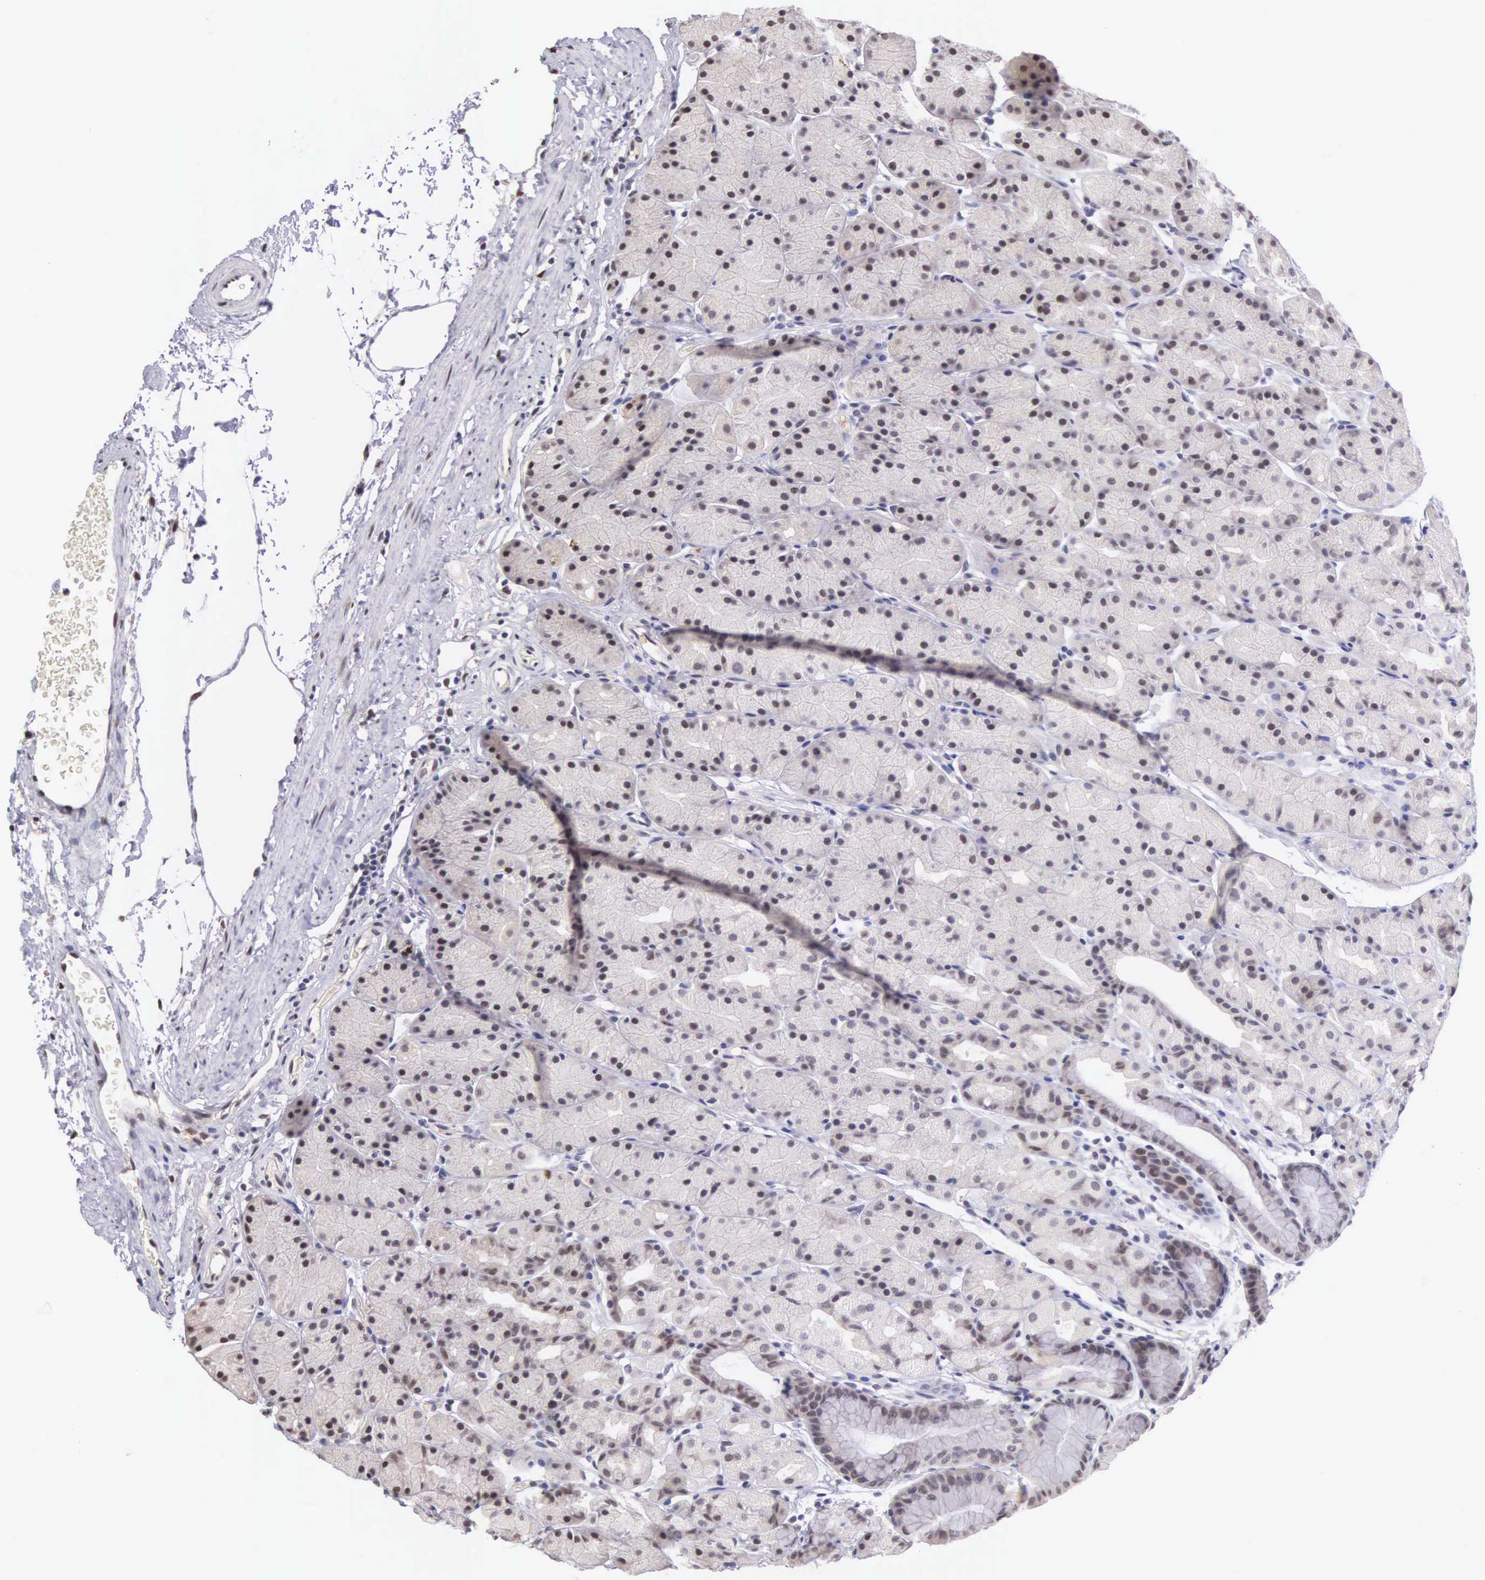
{"staining": {"intensity": "weak", "quantity": "25%-75%", "location": "nuclear"}, "tissue": "stomach", "cell_type": "Glandular cells", "image_type": "normal", "snomed": [{"axis": "morphology", "description": "Adenocarcinoma, NOS"}, {"axis": "topography", "description": "Stomach, upper"}], "caption": "IHC histopathology image of normal stomach: human stomach stained using IHC exhibits low levels of weak protein expression localized specifically in the nuclear of glandular cells, appearing as a nuclear brown color.", "gene": "HMGXB4", "patient": {"sex": "male", "age": 47}}